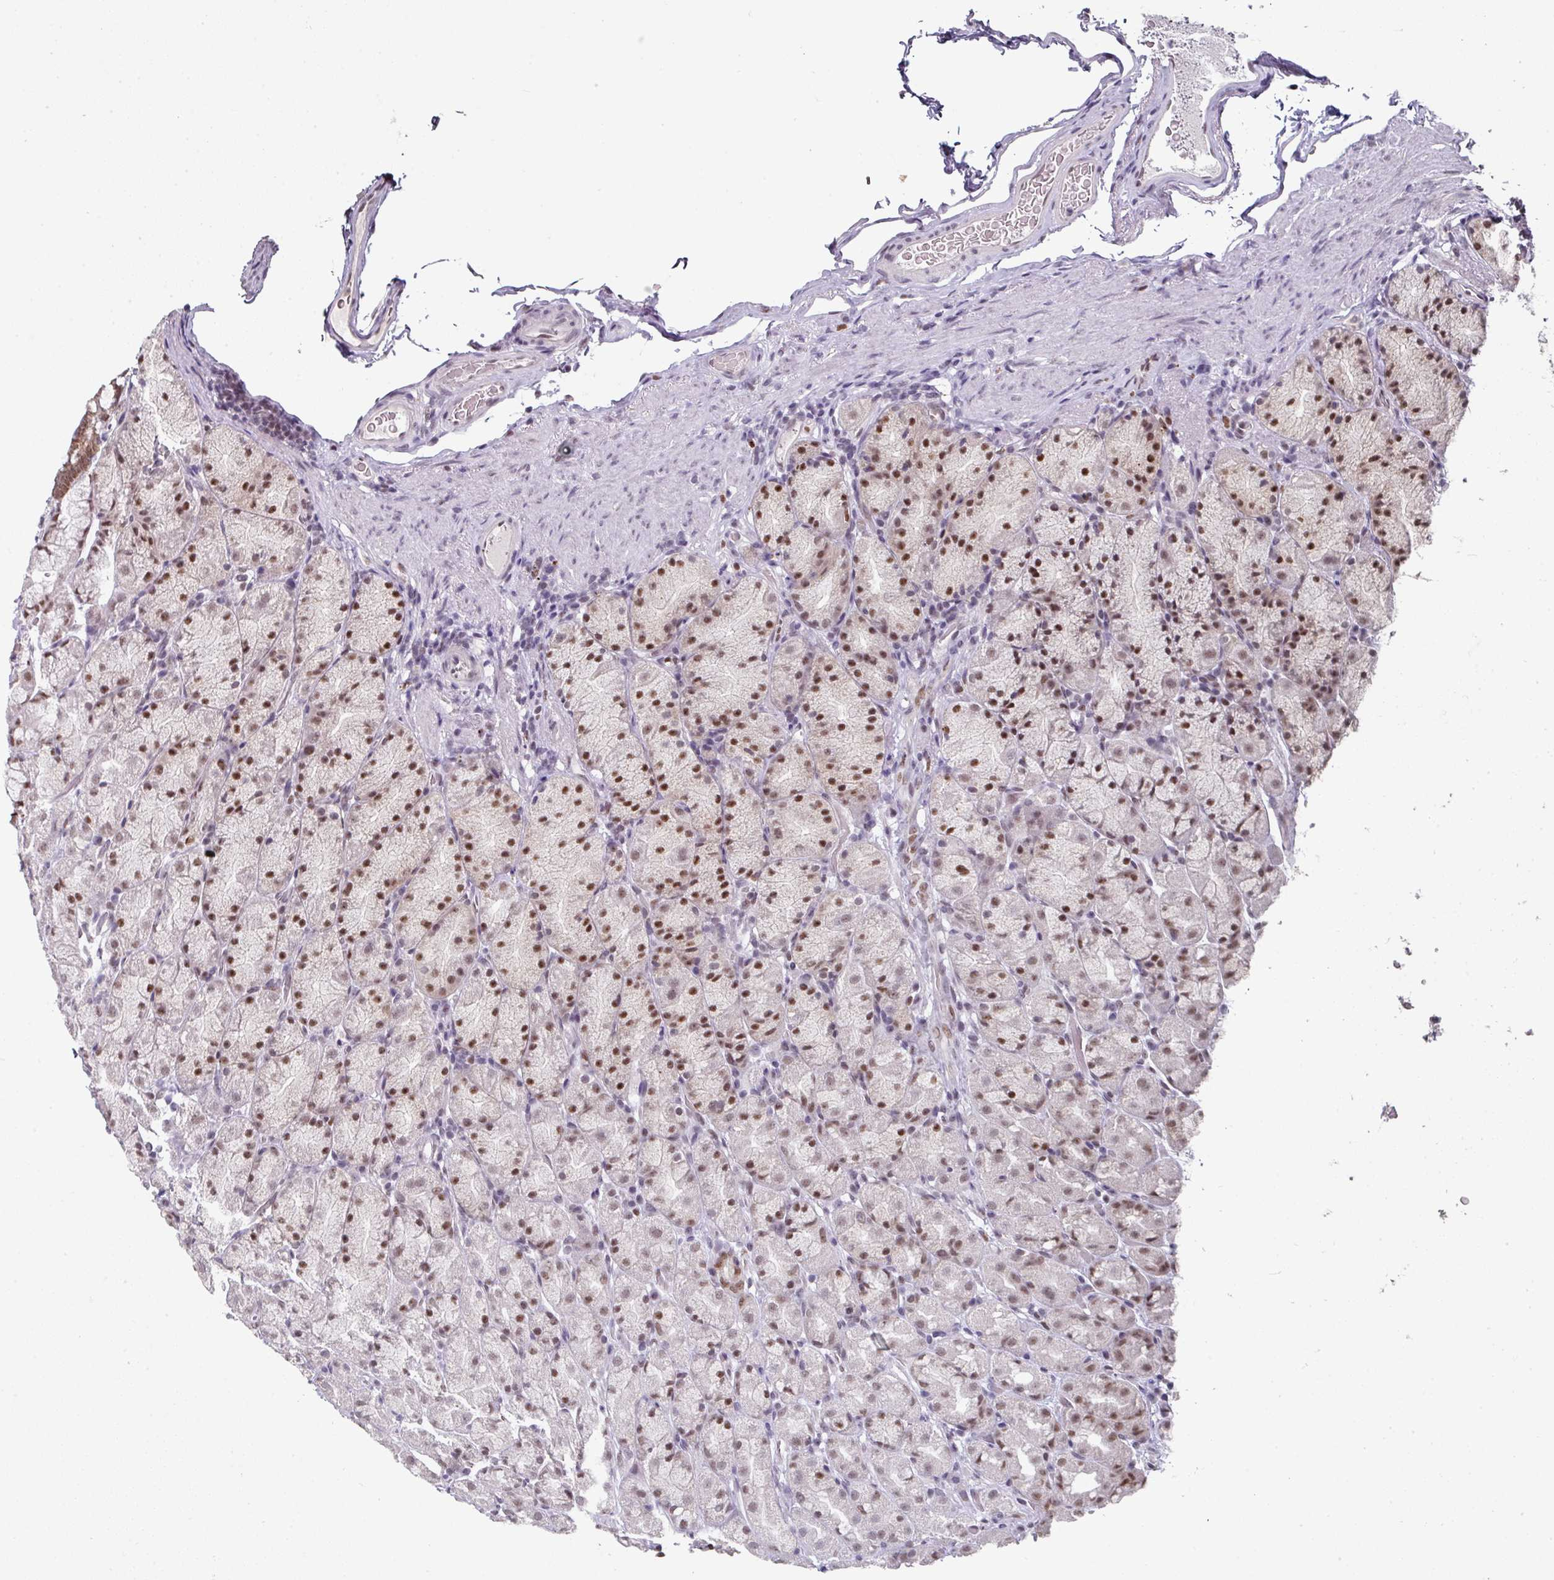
{"staining": {"intensity": "moderate", "quantity": ">75%", "location": "nuclear"}, "tissue": "stomach", "cell_type": "Glandular cells", "image_type": "normal", "snomed": [{"axis": "morphology", "description": "Normal tissue, NOS"}, {"axis": "topography", "description": "Stomach, upper"}, {"axis": "topography", "description": "Stomach"}], "caption": "The histopathology image shows a brown stain indicating the presence of a protein in the nuclear of glandular cells in stomach. (brown staining indicates protein expression, while blue staining denotes nuclei).", "gene": "ENSG00000283782", "patient": {"sex": "male", "age": 68}}